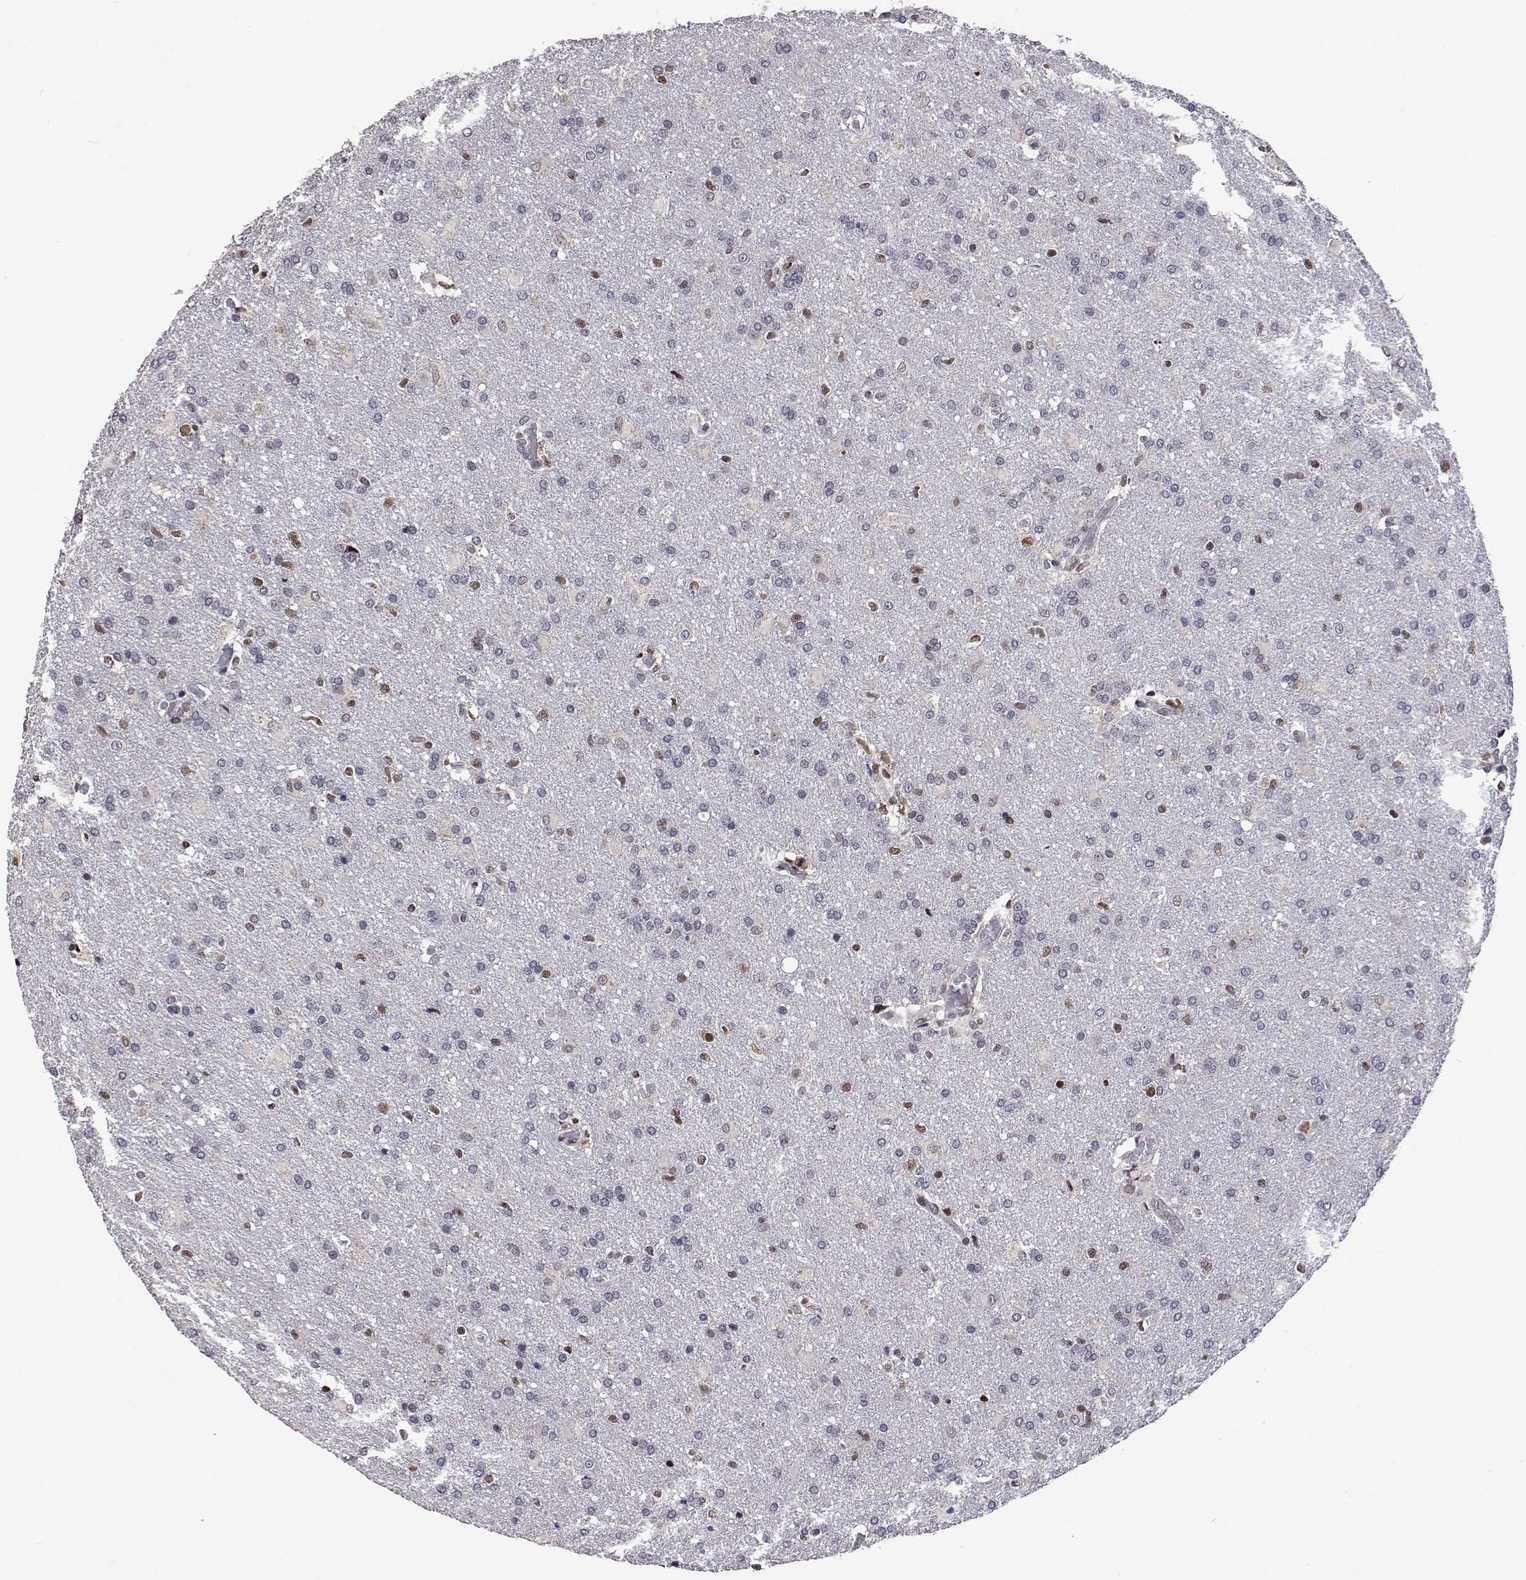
{"staining": {"intensity": "negative", "quantity": "none", "location": "none"}, "tissue": "glioma", "cell_type": "Tumor cells", "image_type": "cancer", "snomed": [{"axis": "morphology", "description": "Glioma, malignant, High grade"}, {"axis": "topography", "description": "Brain"}], "caption": "Protein analysis of glioma exhibits no significant expression in tumor cells.", "gene": "HNRNPA0", "patient": {"sex": "male", "age": 68}}